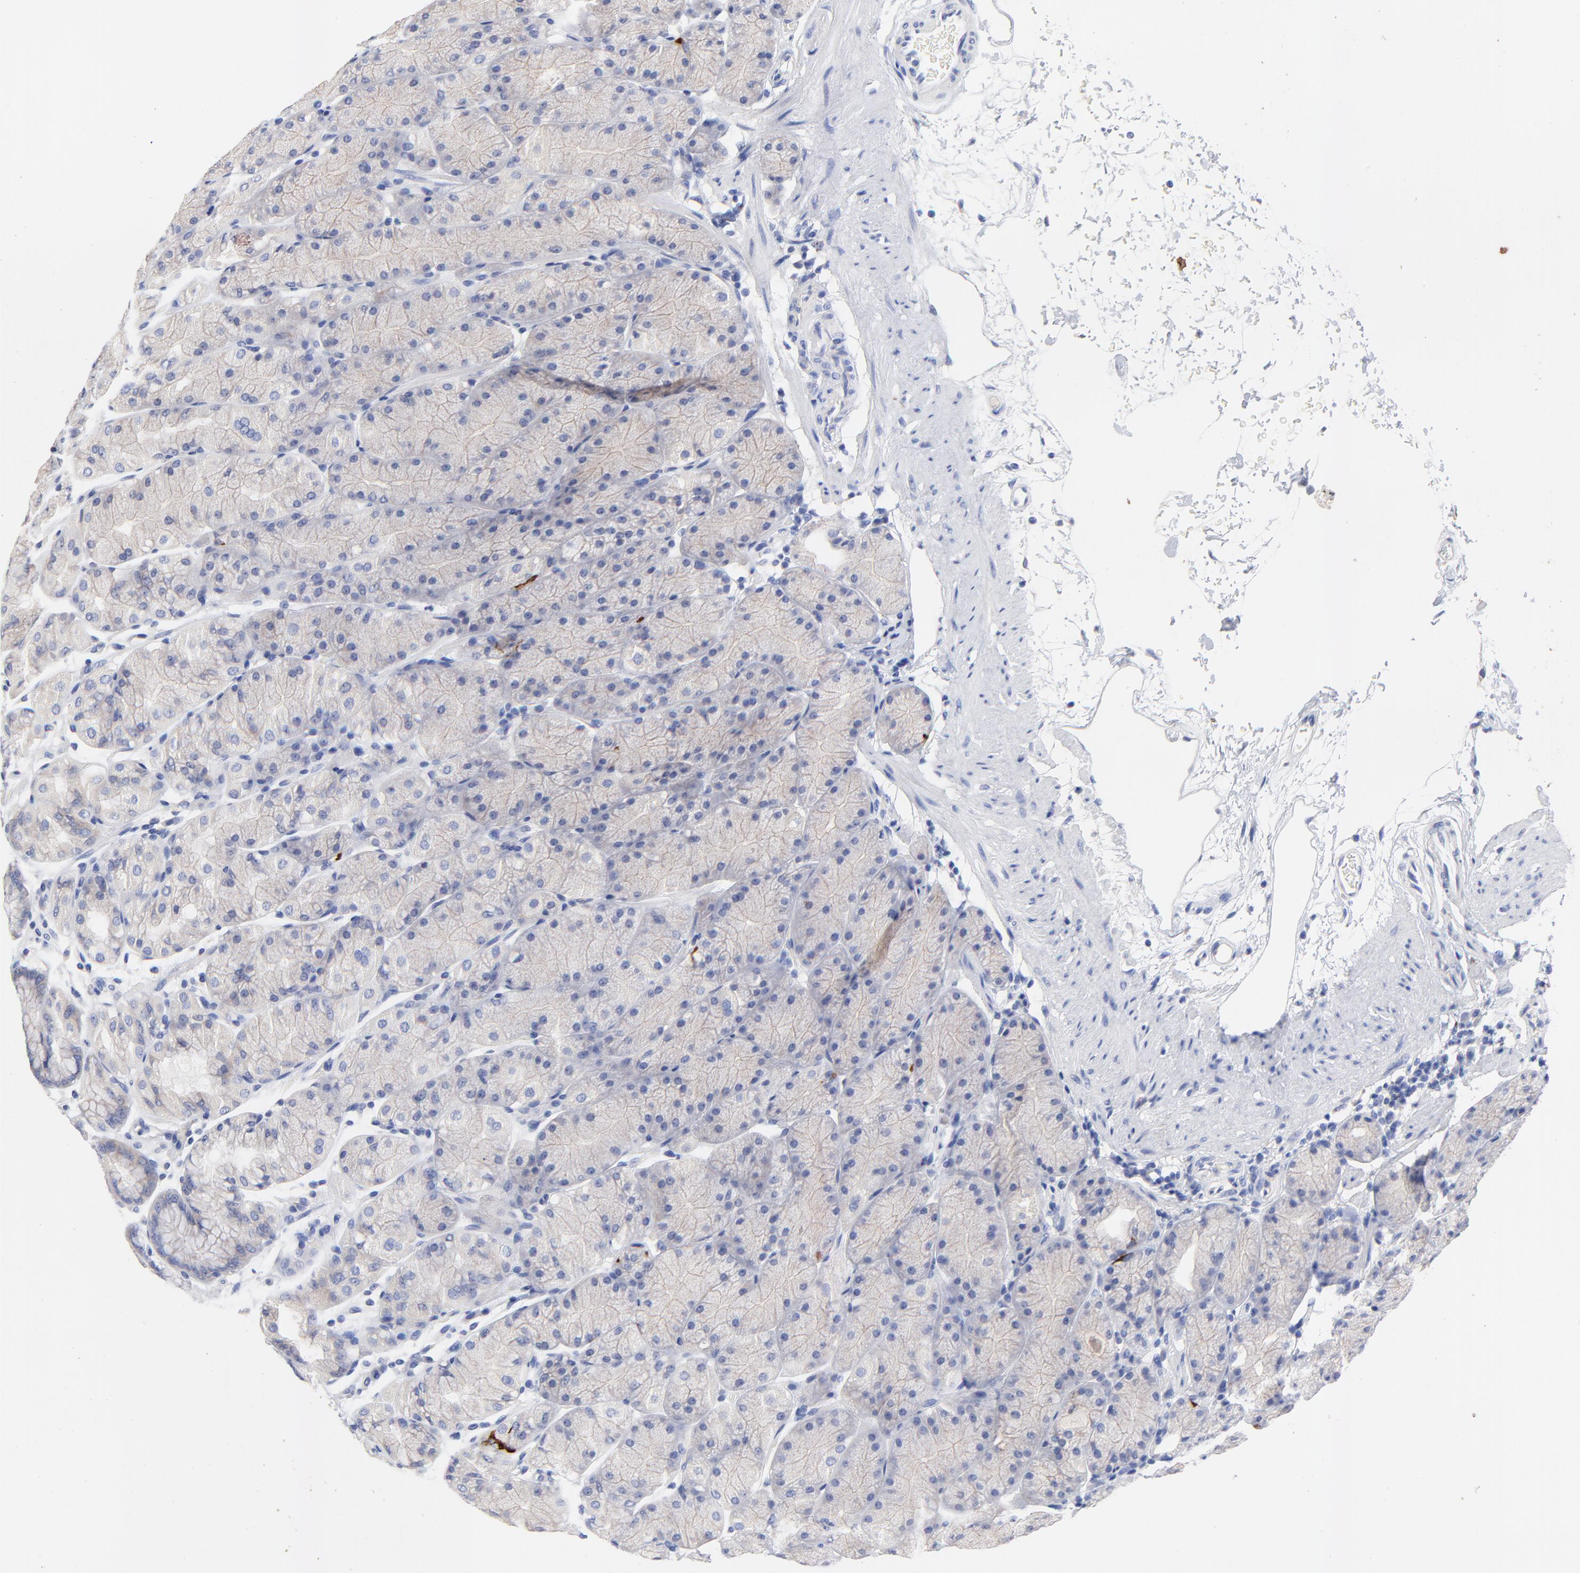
{"staining": {"intensity": "negative", "quantity": "none", "location": "none"}, "tissue": "stomach", "cell_type": "Glandular cells", "image_type": "normal", "snomed": [{"axis": "morphology", "description": "Normal tissue, NOS"}, {"axis": "topography", "description": "Stomach, upper"}, {"axis": "topography", "description": "Stomach"}], "caption": "IHC histopathology image of normal stomach stained for a protein (brown), which displays no expression in glandular cells. The staining is performed using DAB (3,3'-diaminobenzidine) brown chromogen with nuclei counter-stained in using hematoxylin.", "gene": "FBXO10", "patient": {"sex": "male", "age": 76}}